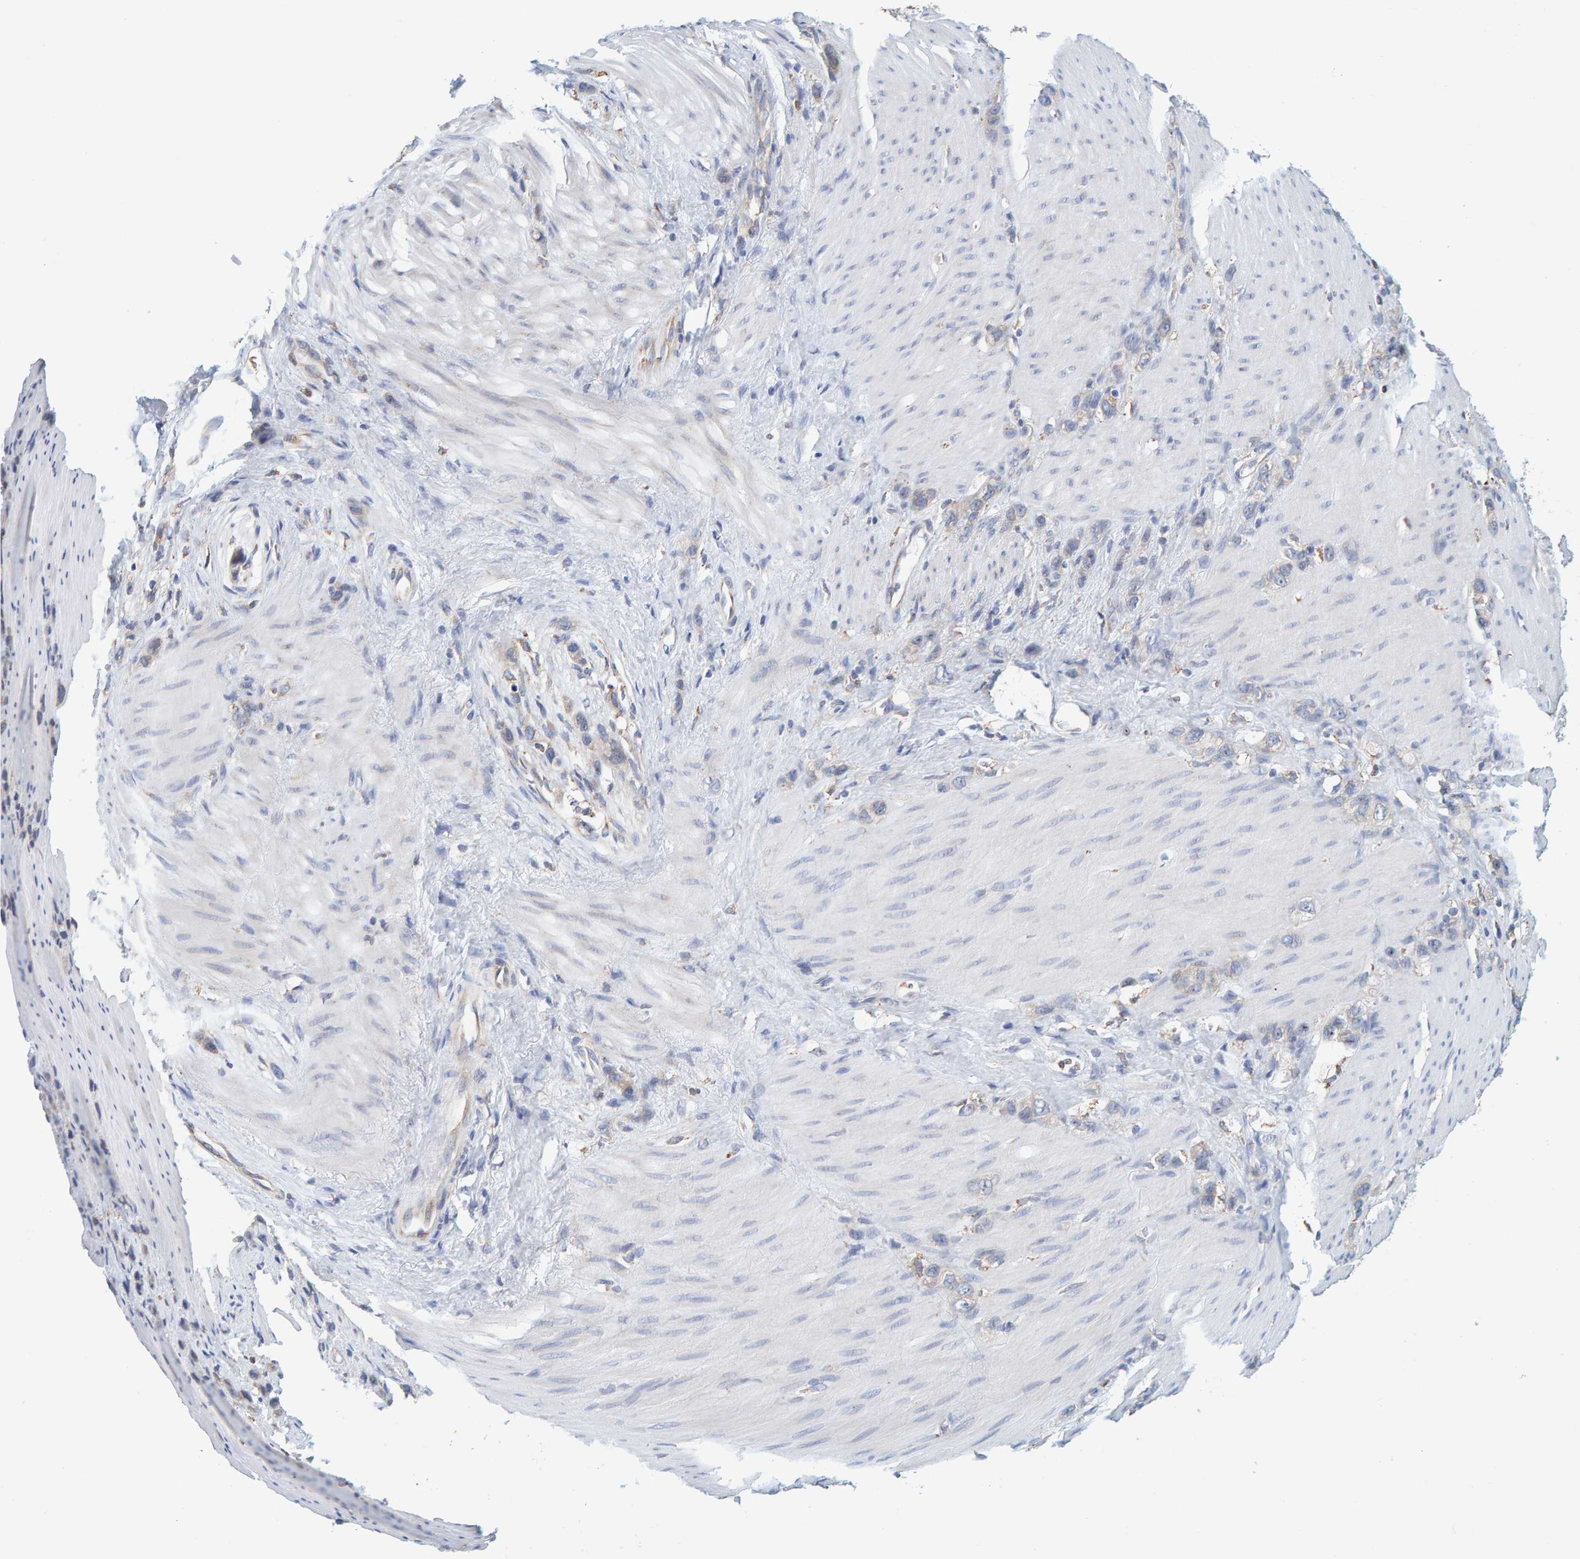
{"staining": {"intensity": "weak", "quantity": "<25%", "location": "cytoplasmic/membranous"}, "tissue": "stomach cancer", "cell_type": "Tumor cells", "image_type": "cancer", "snomed": [{"axis": "morphology", "description": "Normal tissue, NOS"}, {"axis": "morphology", "description": "Adenocarcinoma, NOS"}, {"axis": "morphology", "description": "Adenocarcinoma, High grade"}, {"axis": "topography", "description": "Stomach, upper"}, {"axis": "topography", "description": "Stomach"}], "caption": "A photomicrograph of stomach cancer (adenocarcinoma) stained for a protein reveals no brown staining in tumor cells.", "gene": "SGPL1", "patient": {"sex": "female", "age": 65}}